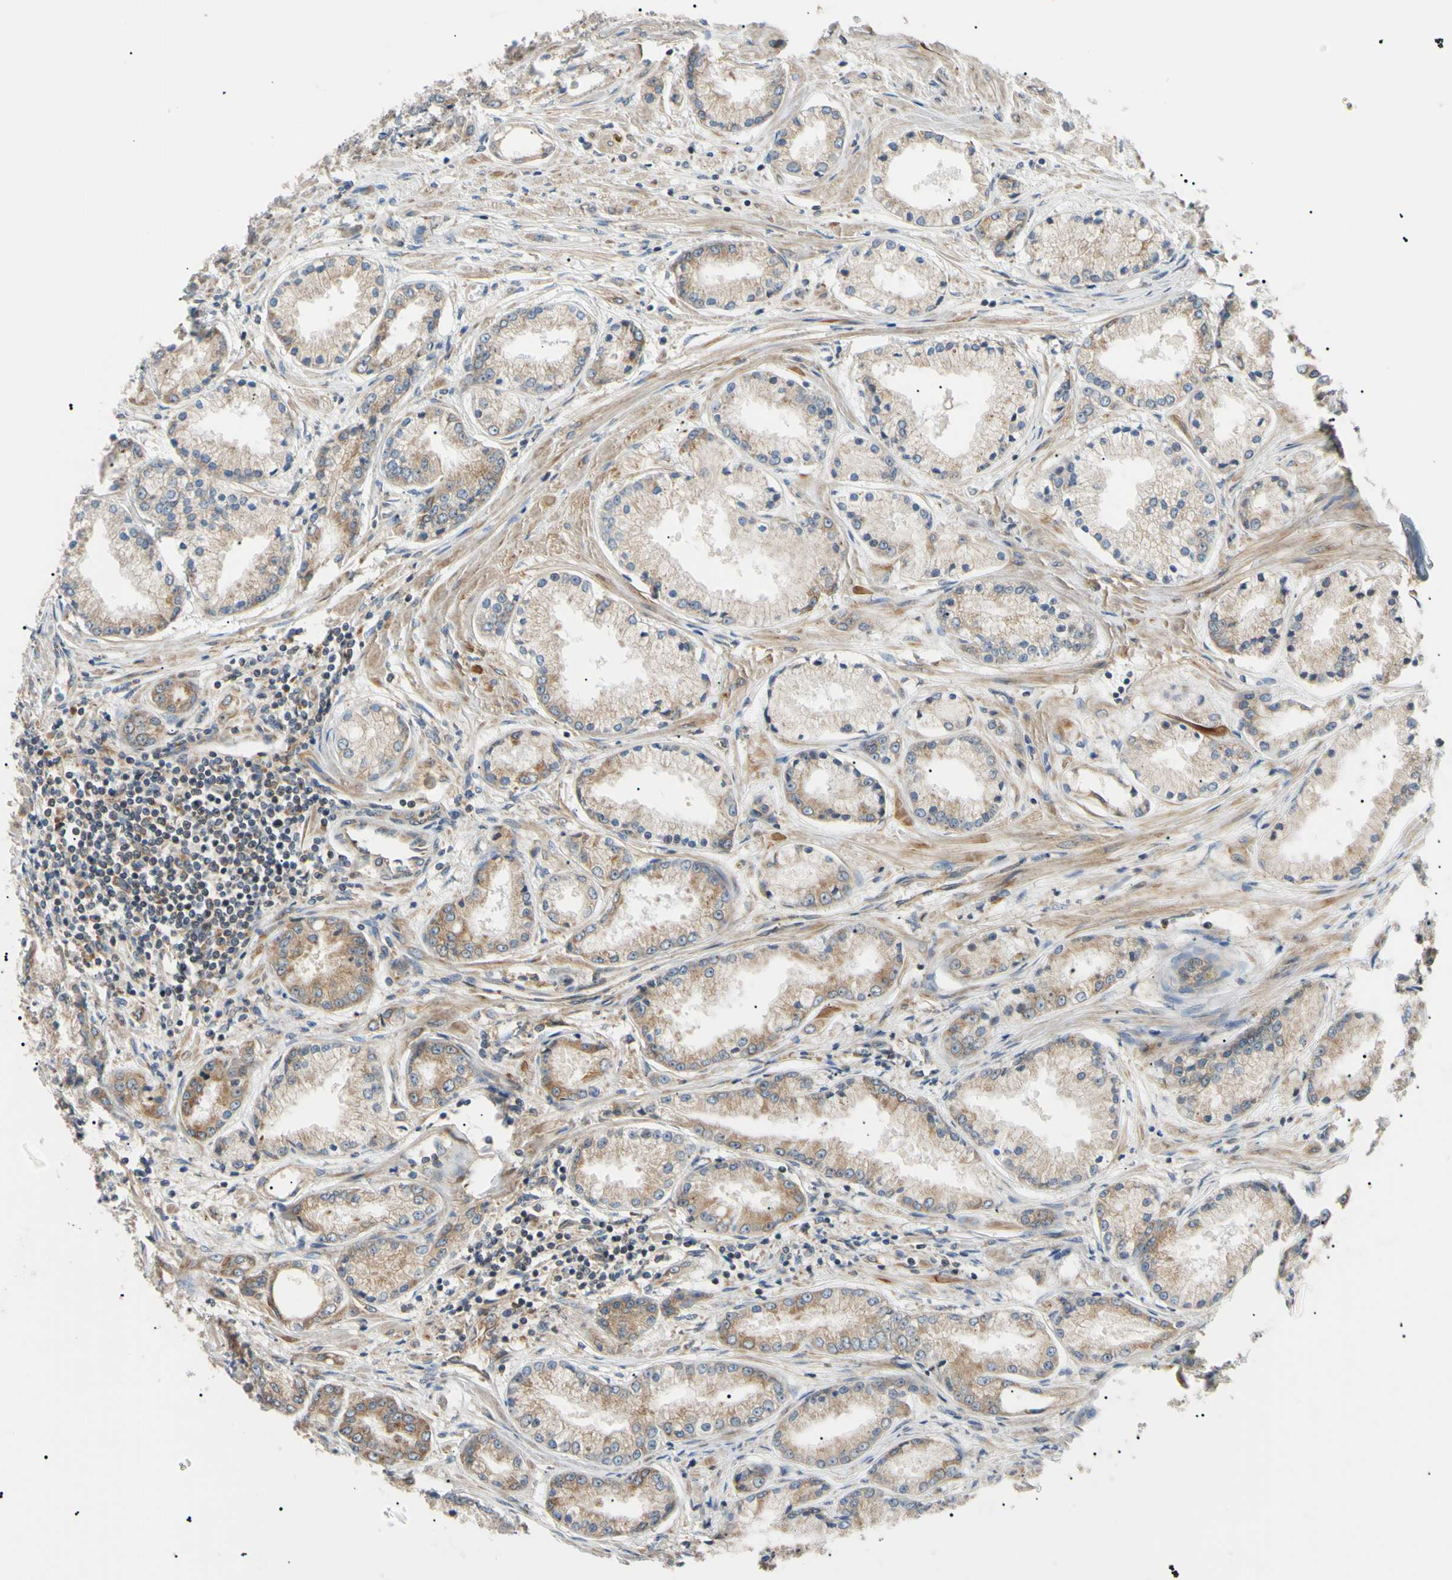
{"staining": {"intensity": "moderate", "quantity": "25%-75%", "location": "cytoplasmic/membranous"}, "tissue": "prostate cancer", "cell_type": "Tumor cells", "image_type": "cancer", "snomed": [{"axis": "morphology", "description": "Adenocarcinoma, High grade"}, {"axis": "topography", "description": "Prostate"}], "caption": "Prostate cancer (high-grade adenocarcinoma) tissue exhibits moderate cytoplasmic/membranous expression in approximately 25%-75% of tumor cells, visualized by immunohistochemistry. The staining was performed using DAB to visualize the protein expression in brown, while the nuclei were stained in blue with hematoxylin (Magnification: 20x).", "gene": "VAPA", "patient": {"sex": "male", "age": 59}}